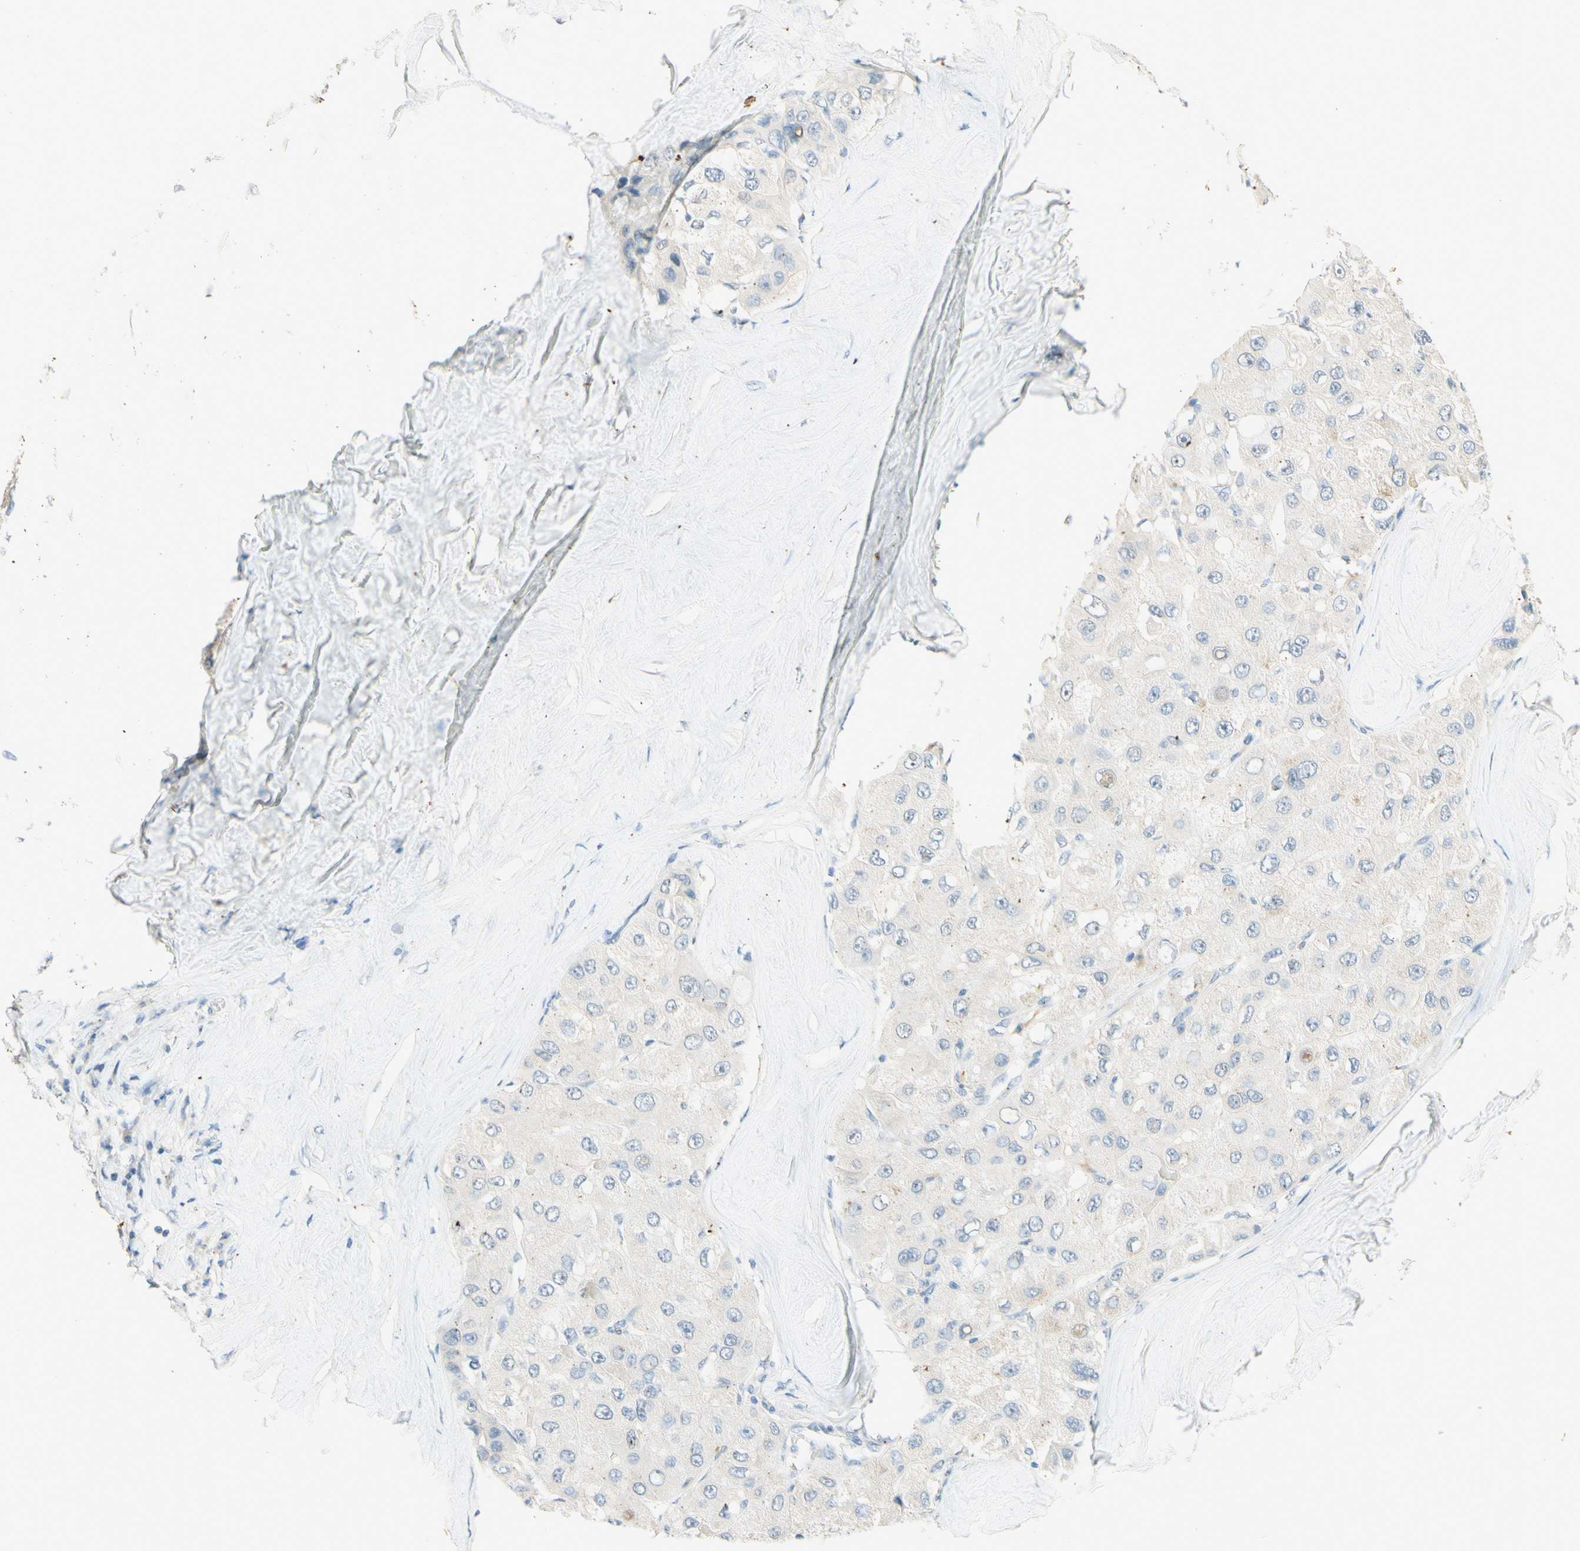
{"staining": {"intensity": "negative", "quantity": "none", "location": "none"}, "tissue": "liver cancer", "cell_type": "Tumor cells", "image_type": "cancer", "snomed": [{"axis": "morphology", "description": "Carcinoma, Hepatocellular, NOS"}, {"axis": "topography", "description": "Liver"}], "caption": "Immunohistochemistry (IHC) of liver cancer (hepatocellular carcinoma) shows no staining in tumor cells.", "gene": "TMEM132D", "patient": {"sex": "male", "age": 80}}